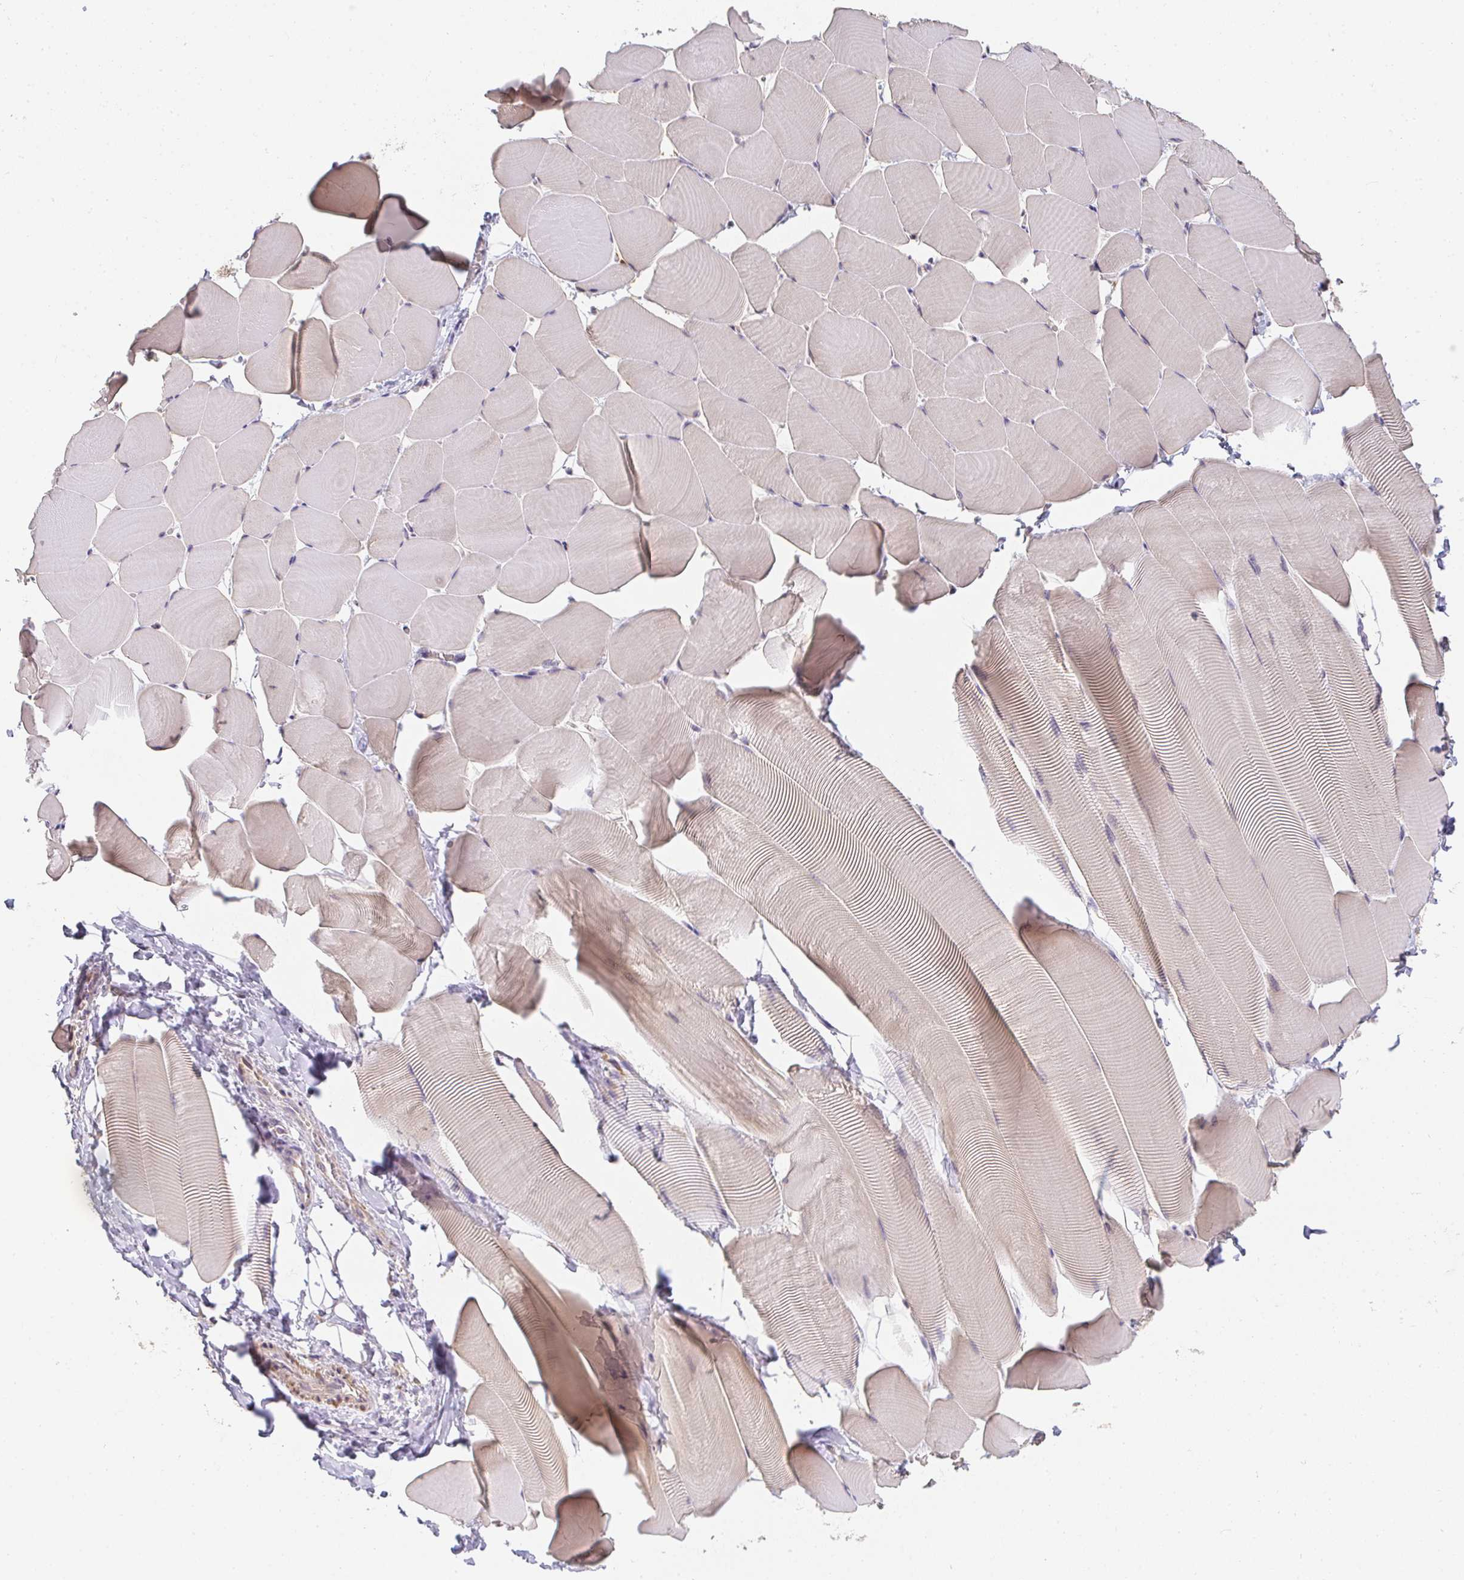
{"staining": {"intensity": "weak", "quantity": "<25%", "location": "cytoplasmic/membranous"}, "tissue": "skeletal muscle", "cell_type": "Myocytes", "image_type": "normal", "snomed": [{"axis": "morphology", "description": "Normal tissue, NOS"}, {"axis": "topography", "description": "Skeletal muscle"}], "caption": "Immunohistochemistry (IHC) histopathology image of benign skeletal muscle stained for a protein (brown), which demonstrates no staining in myocytes. The staining is performed using DAB (3,3'-diaminobenzidine) brown chromogen with nuclei counter-stained in using hematoxylin.", "gene": "SLC35B3", "patient": {"sex": "male", "age": 25}}